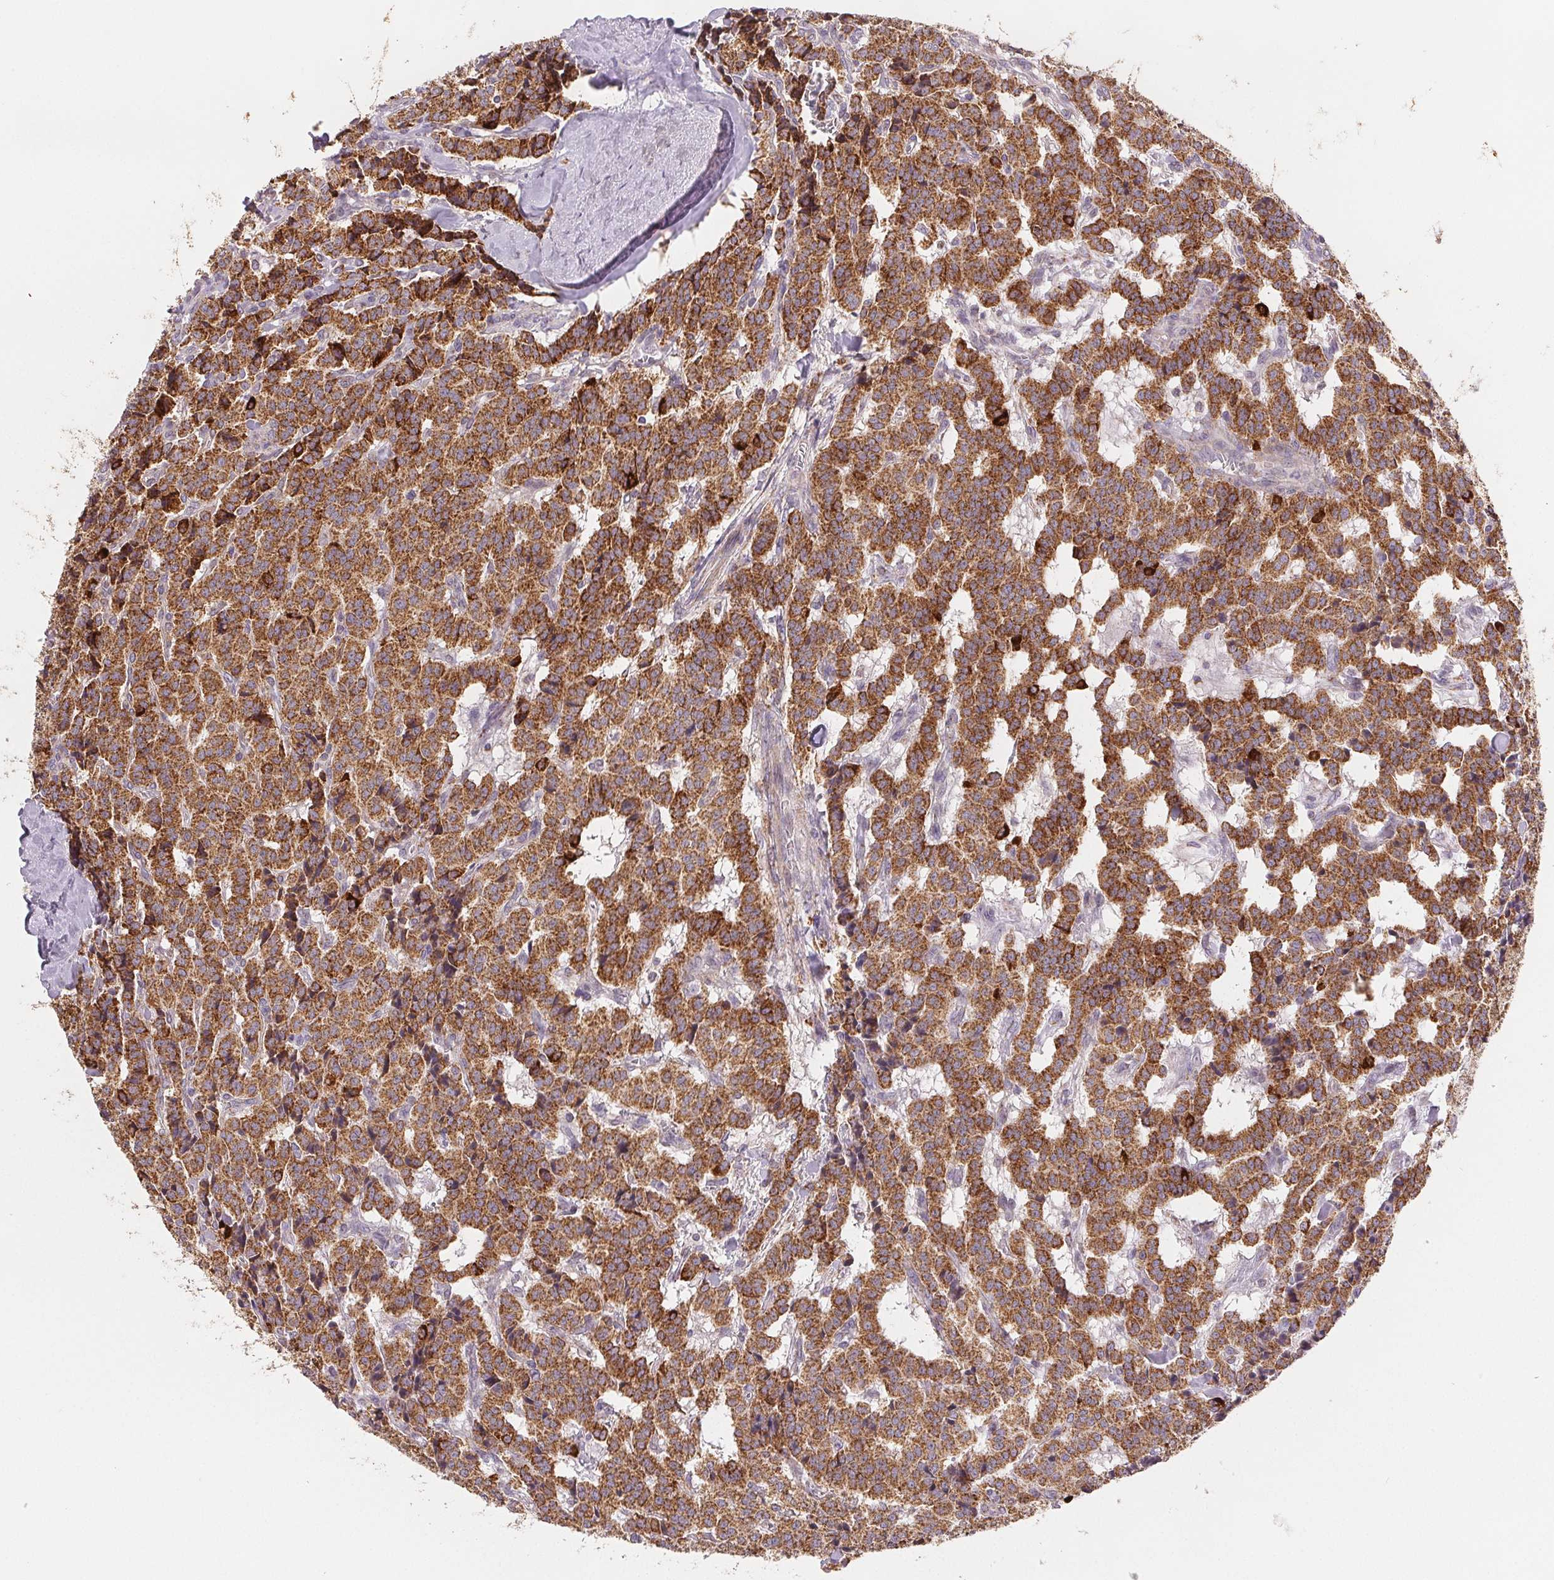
{"staining": {"intensity": "moderate", "quantity": ">75%", "location": "cytoplasmic/membranous"}, "tissue": "carcinoid", "cell_type": "Tumor cells", "image_type": "cancer", "snomed": [{"axis": "morphology", "description": "Normal tissue, NOS"}, {"axis": "morphology", "description": "Carcinoid, malignant, NOS"}, {"axis": "topography", "description": "Lung"}], "caption": "A micrograph of human carcinoid stained for a protein demonstrates moderate cytoplasmic/membranous brown staining in tumor cells.", "gene": "HINT2", "patient": {"sex": "female", "age": 46}}